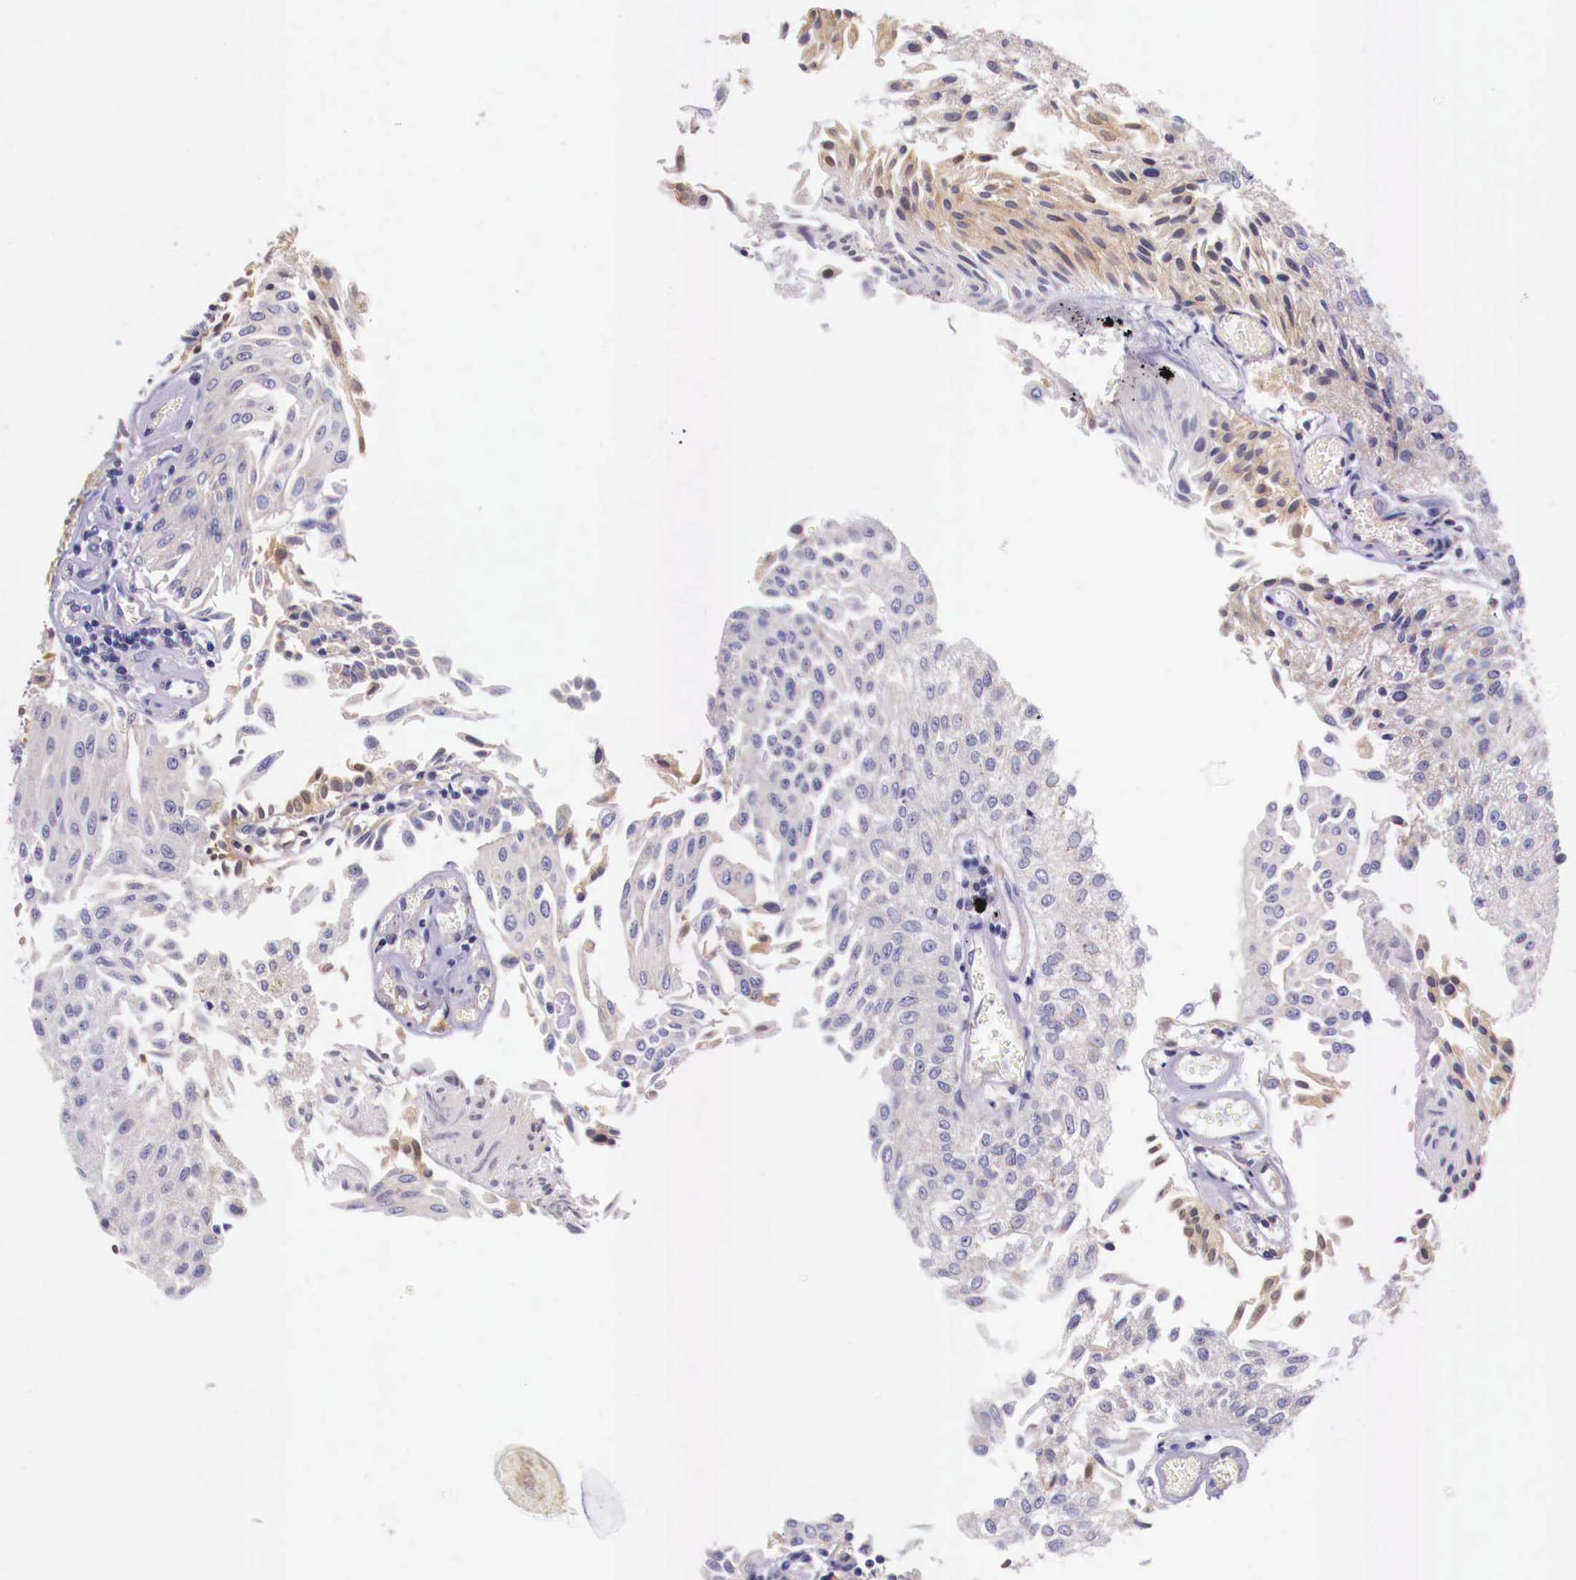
{"staining": {"intensity": "weak", "quantity": "25%-75%", "location": "cytoplasmic/membranous"}, "tissue": "urothelial cancer", "cell_type": "Tumor cells", "image_type": "cancer", "snomed": [{"axis": "morphology", "description": "Urothelial carcinoma, Low grade"}, {"axis": "topography", "description": "Urinary bladder"}], "caption": "Immunohistochemistry histopathology image of neoplastic tissue: urothelial cancer stained using IHC shows low levels of weak protein expression localized specifically in the cytoplasmic/membranous of tumor cells, appearing as a cytoplasmic/membranous brown color.", "gene": "GRIPAP1", "patient": {"sex": "male", "age": 86}}